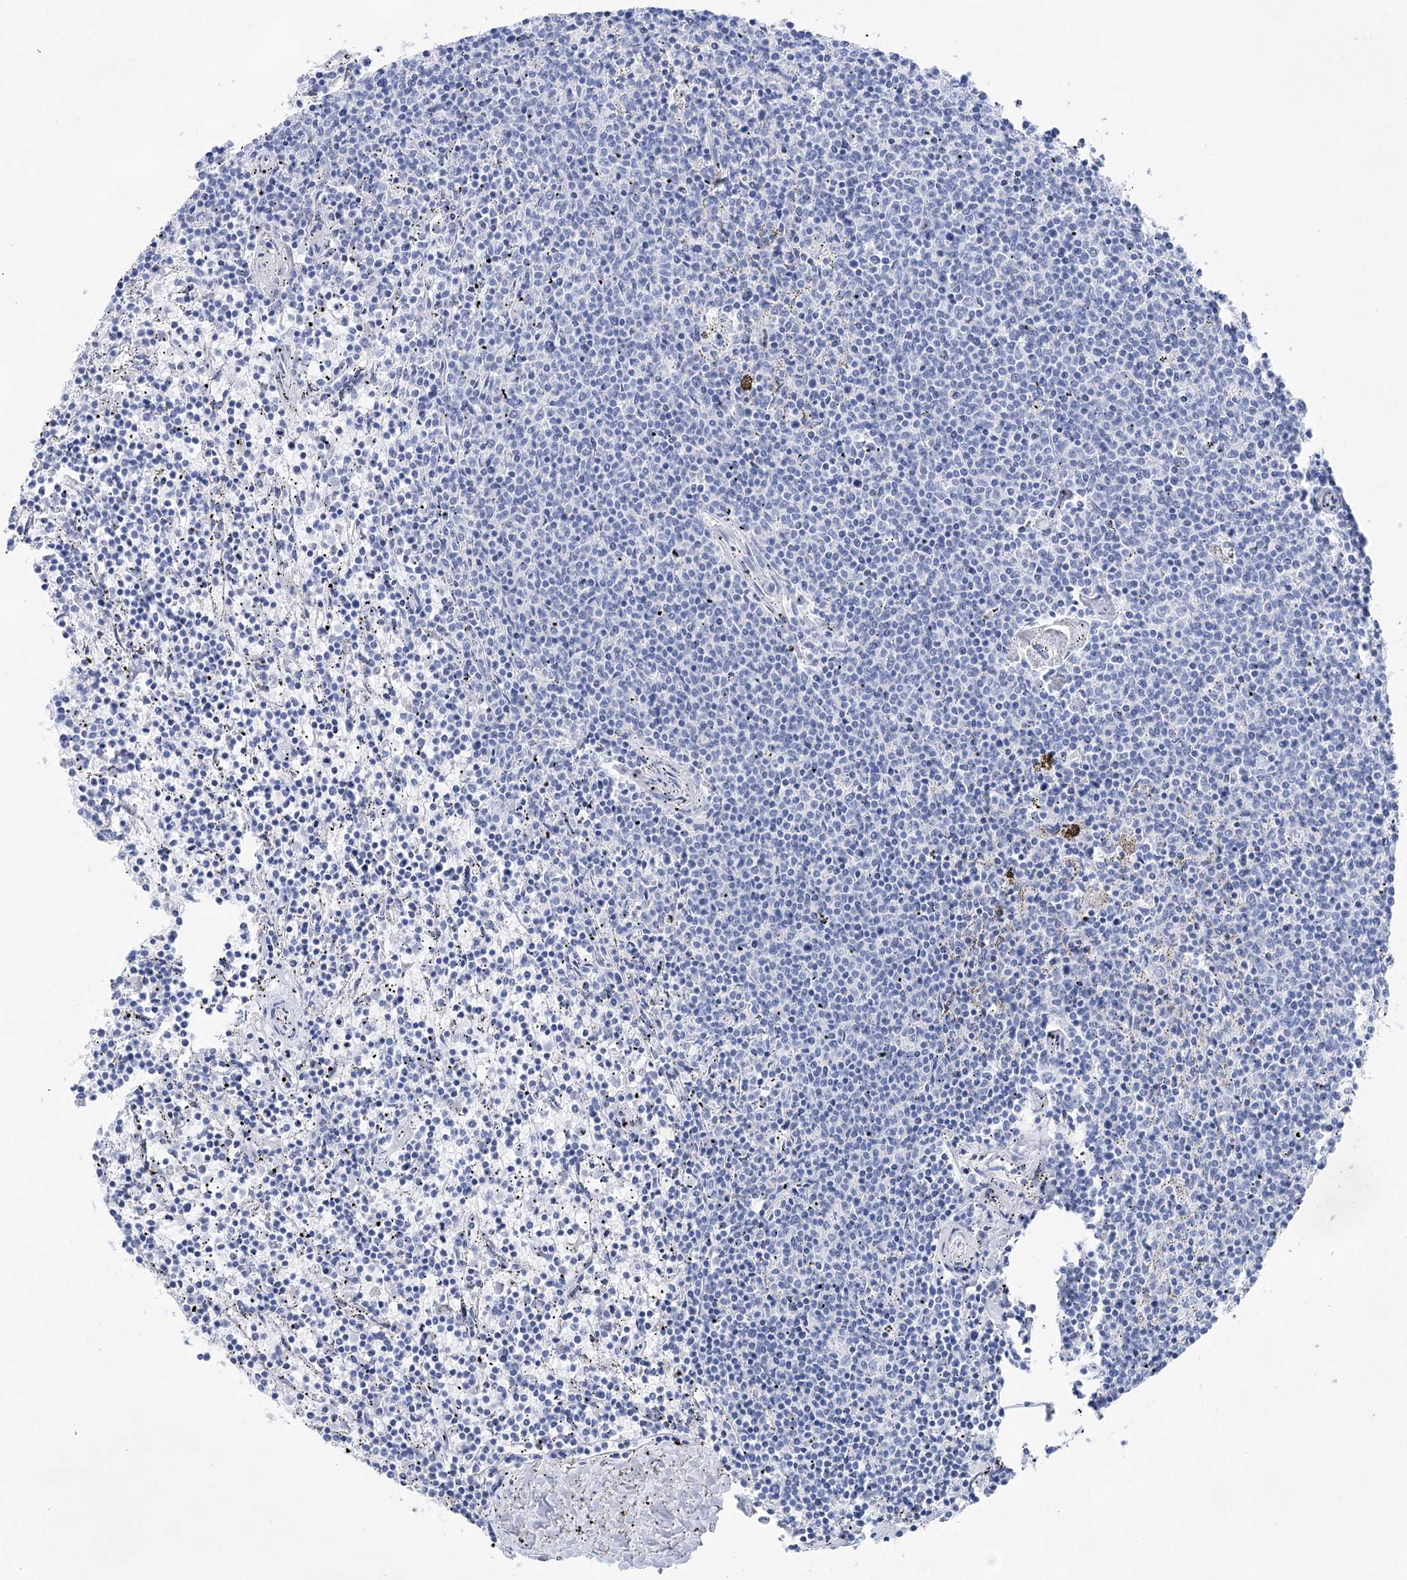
{"staining": {"intensity": "negative", "quantity": "none", "location": "none"}, "tissue": "lymphoma", "cell_type": "Tumor cells", "image_type": "cancer", "snomed": [{"axis": "morphology", "description": "Malignant lymphoma, non-Hodgkin's type, Low grade"}, {"axis": "topography", "description": "Spleen"}], "caption": "Tumor cells show no significant staining in malignant lymphoma, non-Hodgkin's type (low-grade).", "gene": "LALBA", "patient": {"sex": "female", "age": 50}}